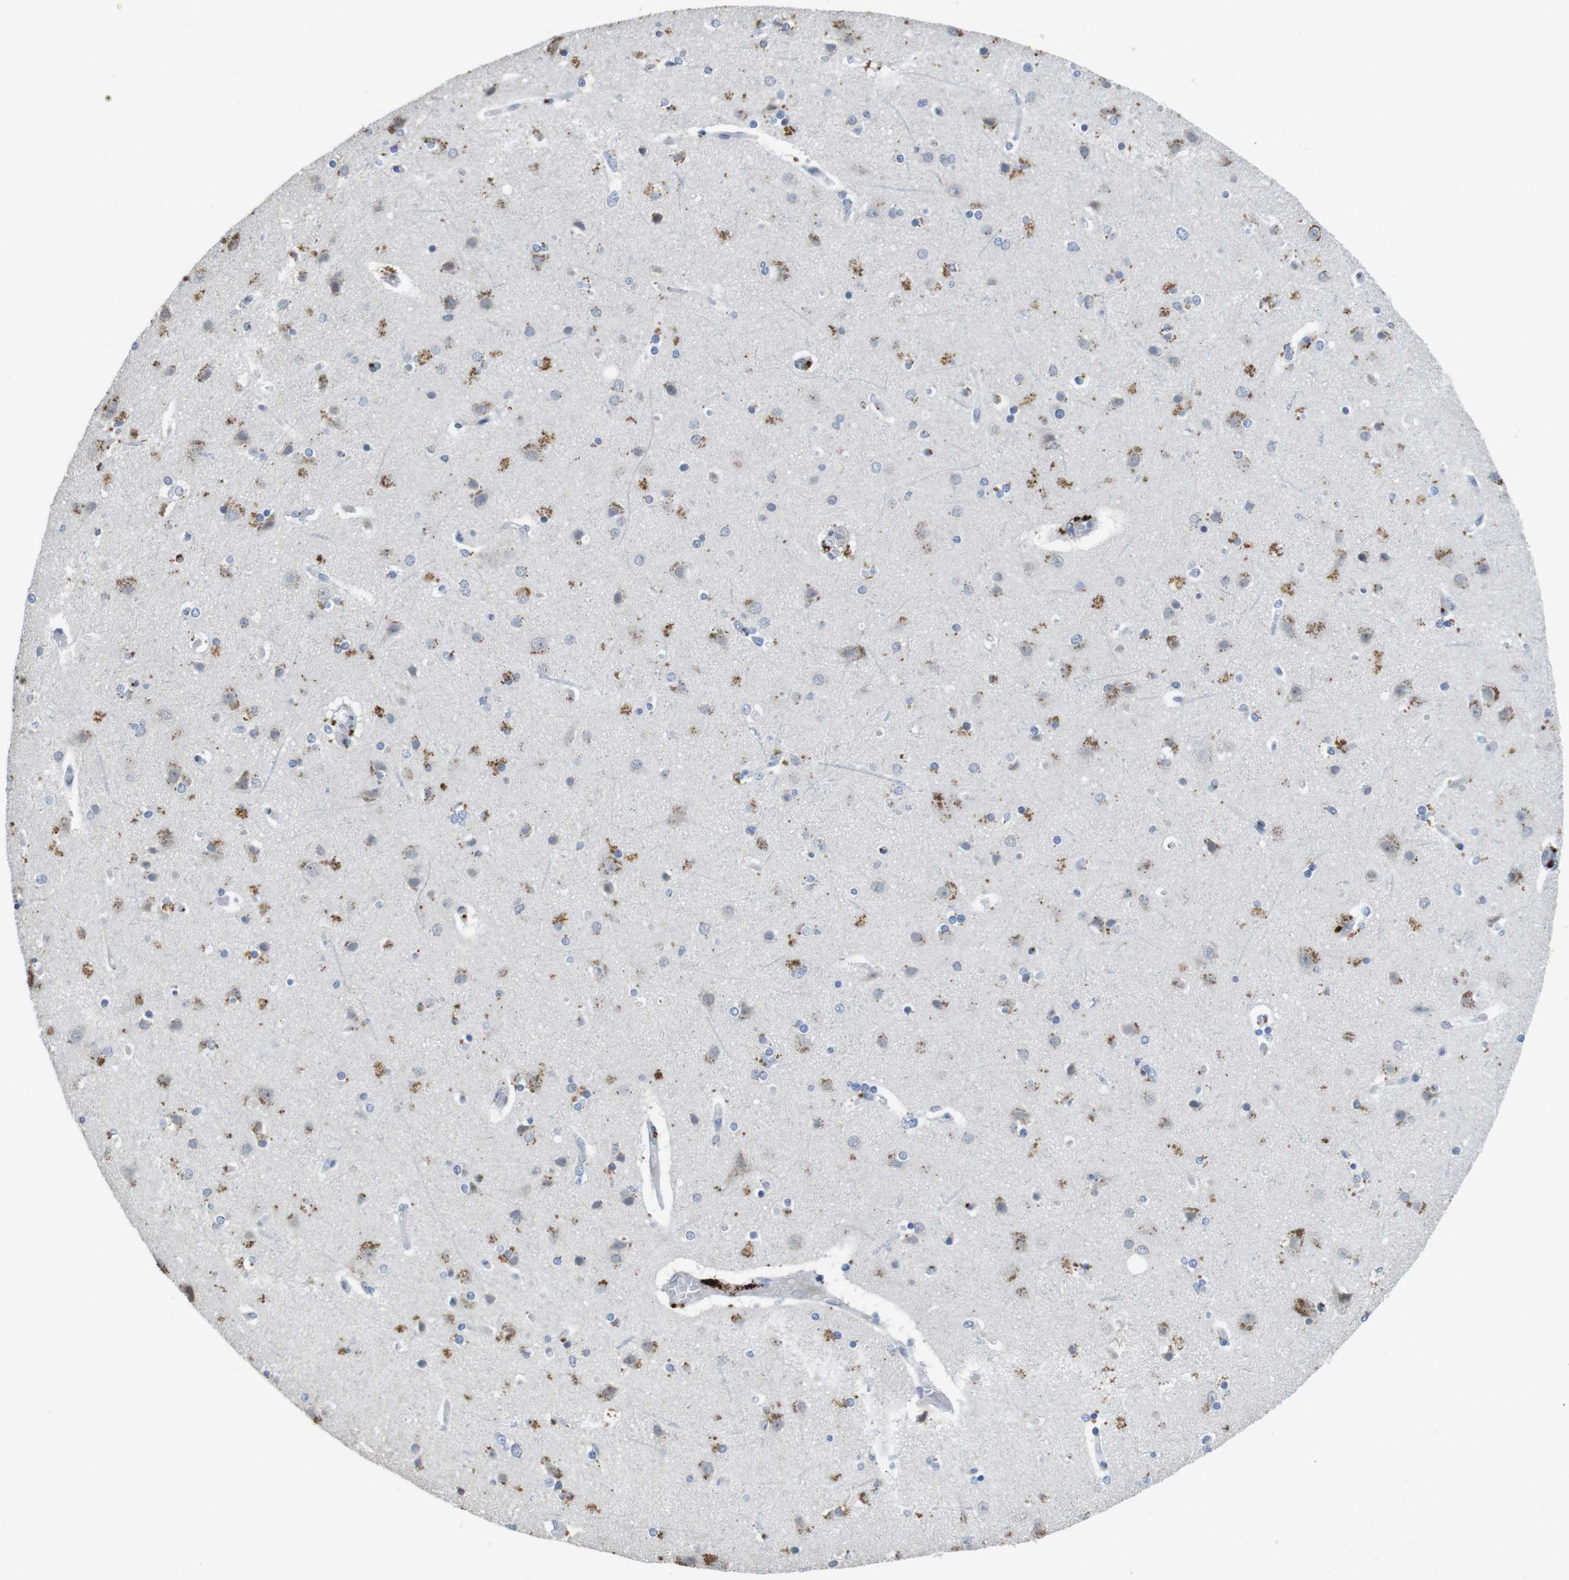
{"staining": {"intensity": "negative", "quantity": "none", "location": "none"}, "tissue": "cerebral cortex", "cell_type": "Endothelial cells", "image_type": "normal", "snomed": [{"axis": "morphology", "description": "Normal tissue, NOS"}, {"axis": "topography", "description": "Cerebral cortex"}], "caption": "This is an immunohistochemistry micrograph of benign human cerebral cortex. There is no expression in endothelial cells.", "gene": "KPNA2", "patient": {"sex": "female", "age": 54}}